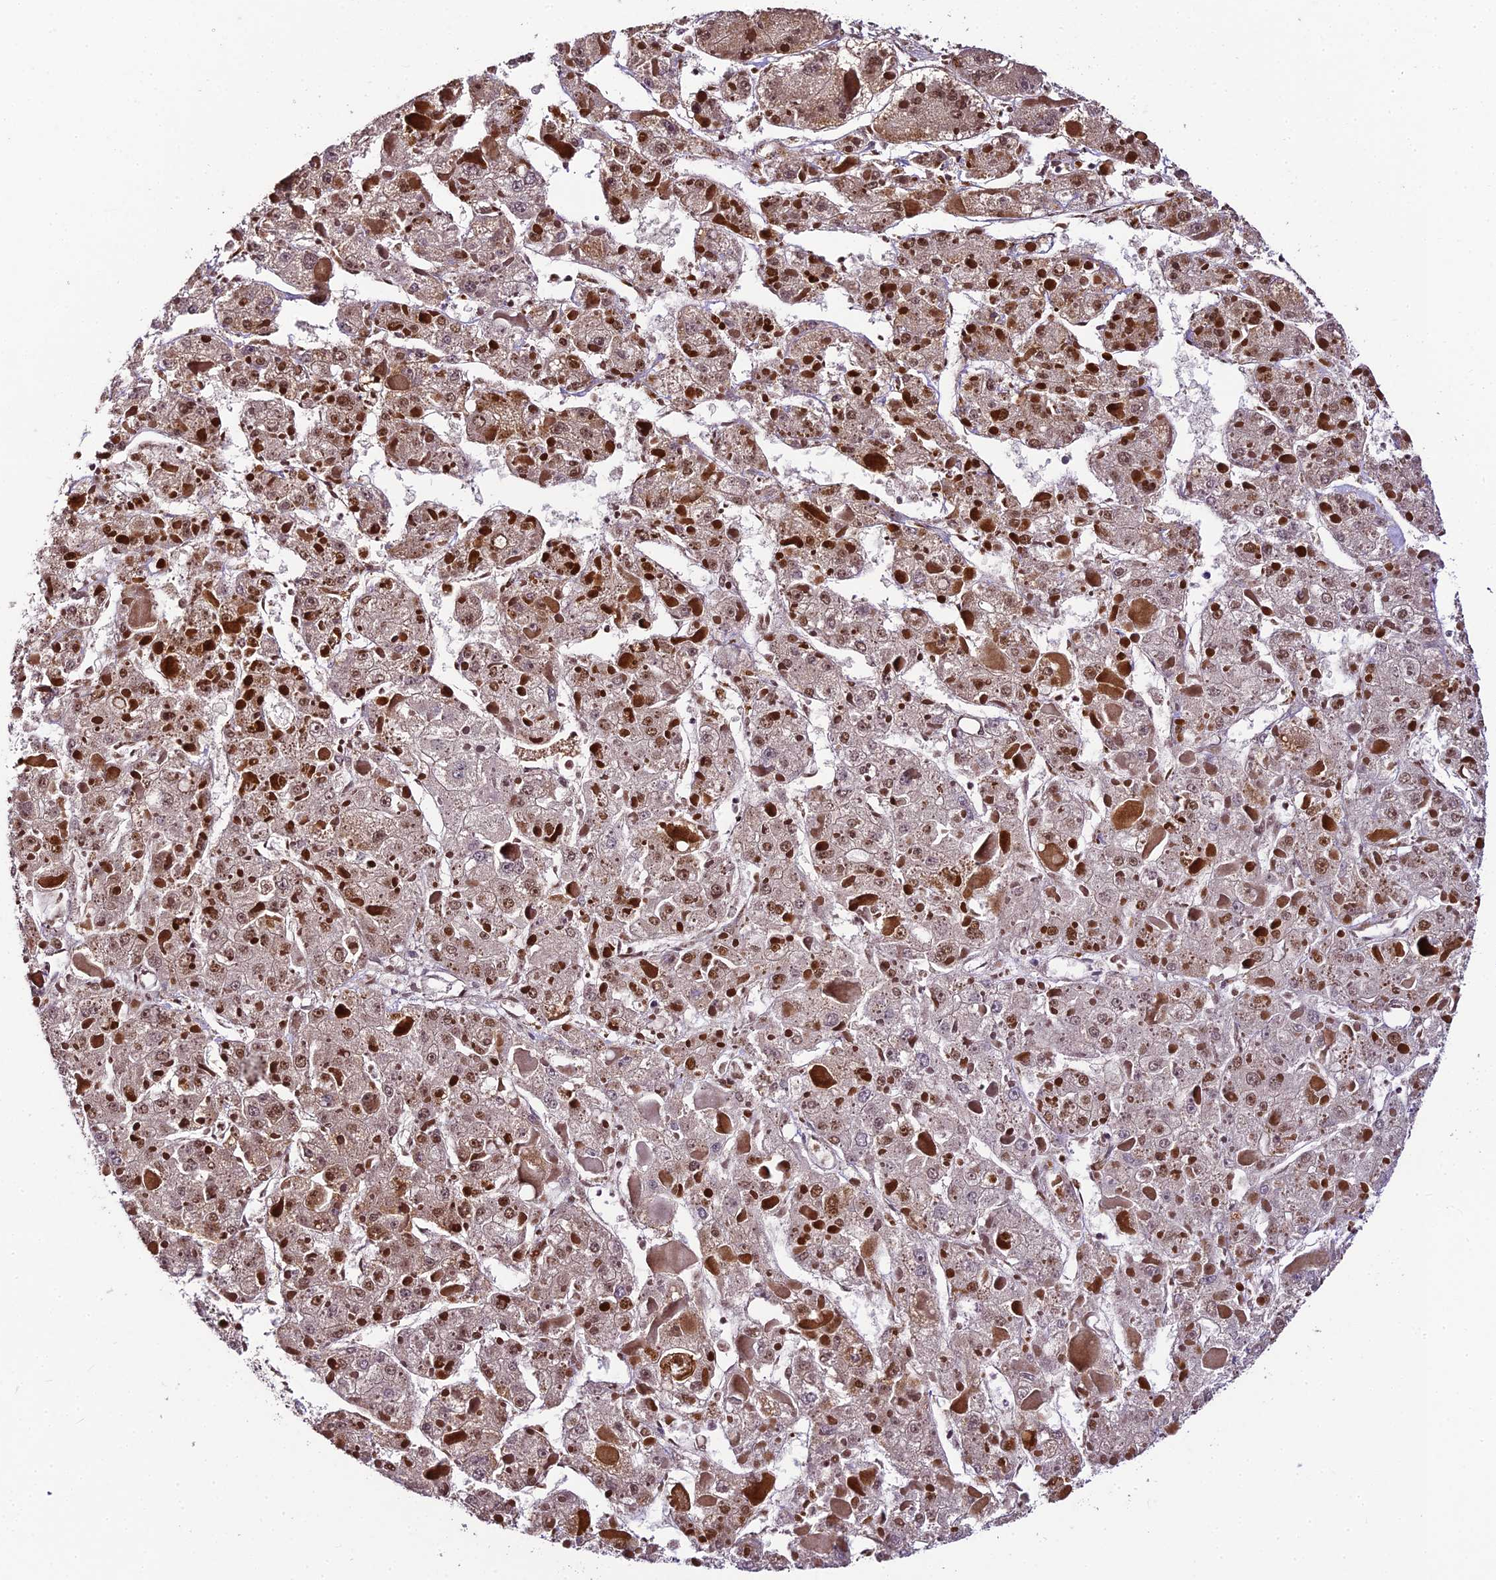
{"staining": {"intensity": "moderate", "quantity": "25%-75%", "location": "cytoplasmic/membranous,nuclear"}, "tissue": "liver cancer", "cell_type": "Tumor cells", "image_type": "cancer", "snomed": [{"axis": "morphology", "description": "Carcinoma, Hepatocellular, NOS"}, {"axis": "topography", "description": "Liver"}], "caption": "Brown immunohistochemical staining in human hepatocellular carcinoma (liver) reveals moderate cytoplasmic/membranous and nuclear expression in about 25%-75% of tumor cells.", "gene": "TRIM22", "patient": {"sex": "female", "age": 73}}